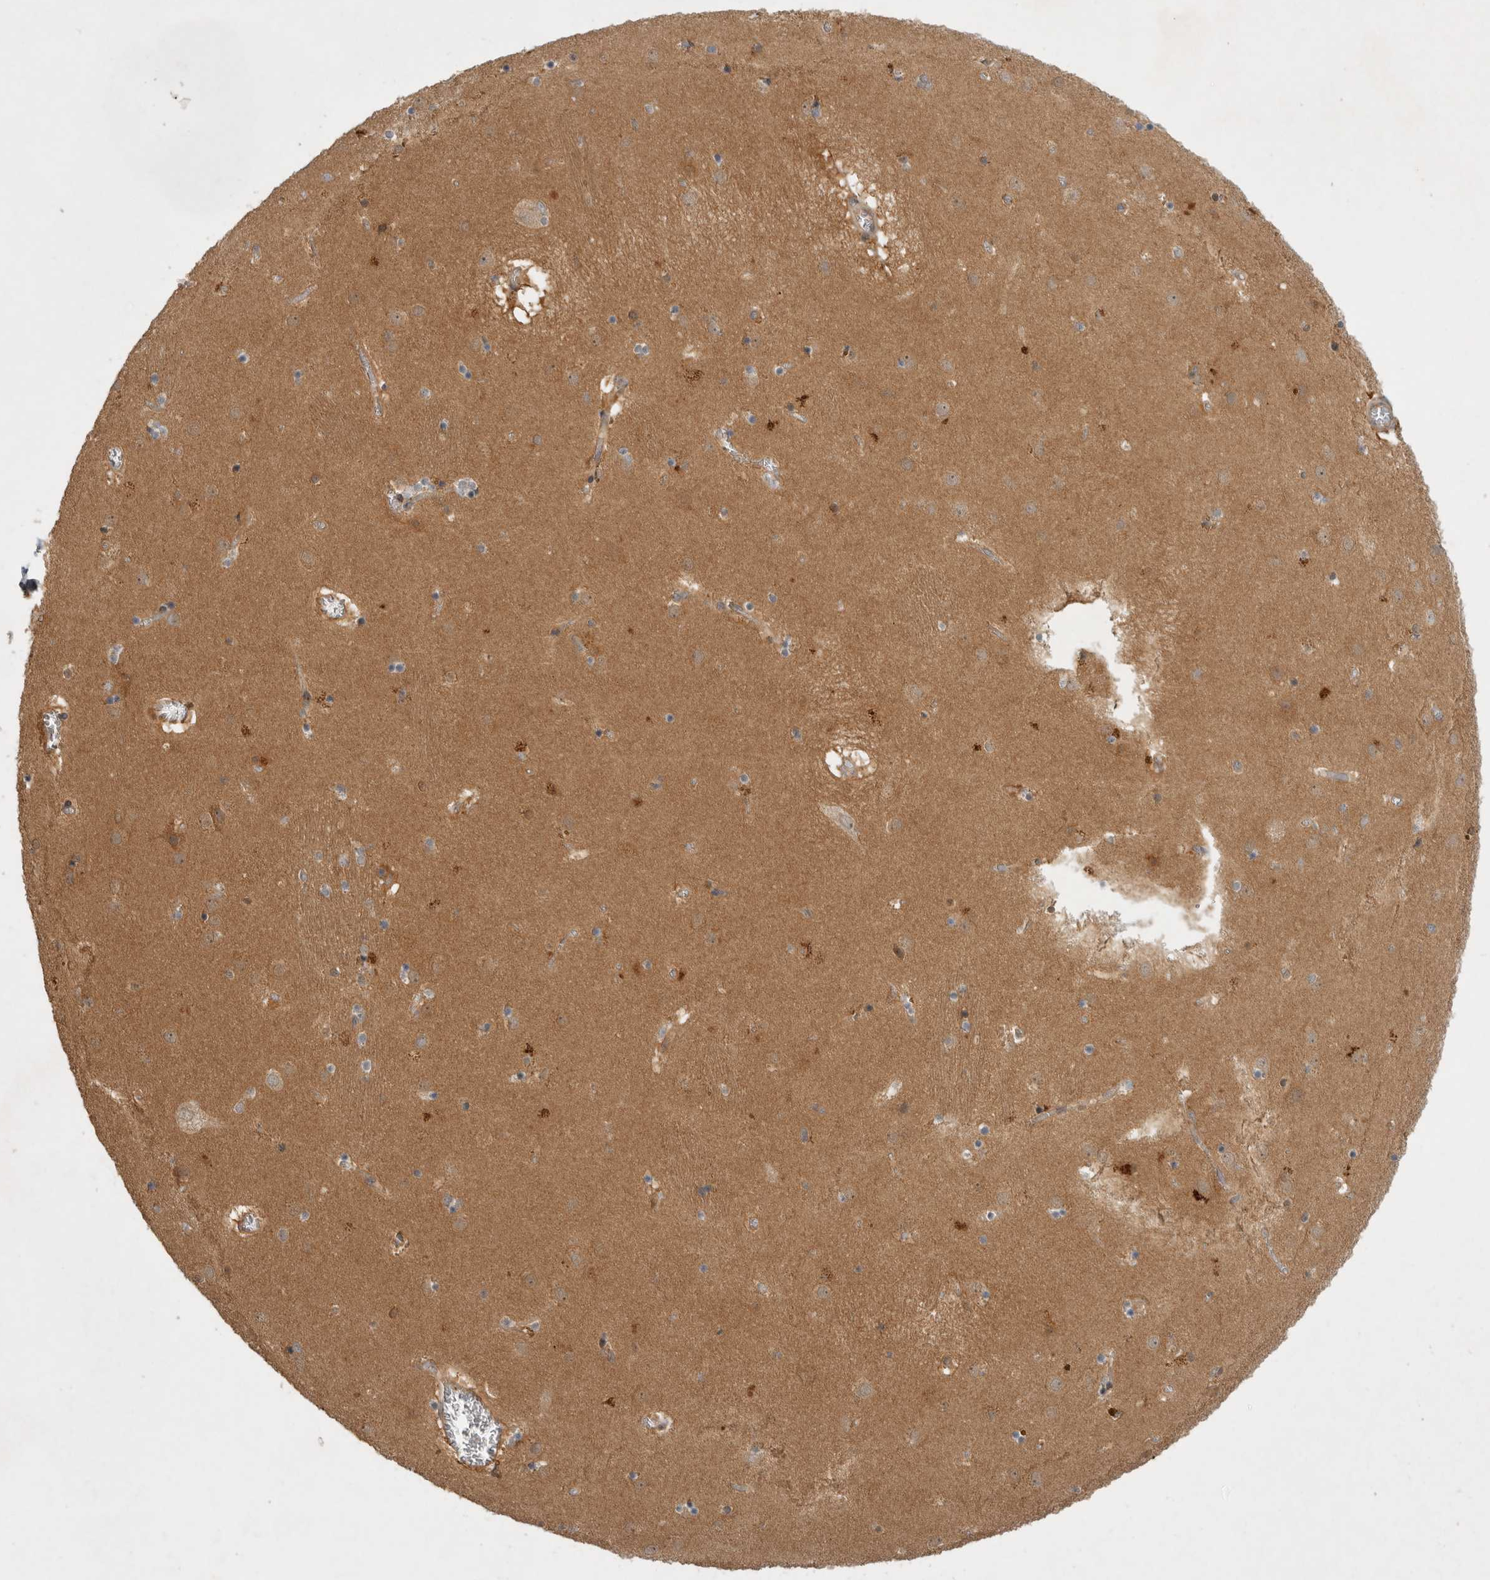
{"staining": {"intensity": "moderate", "quantity": "<25%", "location": "cytoplasmic/membranous"}, "tissue": "caudate", "cell_type": "Glial cells", "image_type": "normal", "snomed": [{"axis": "morphology", "description": "Normal tissue, NOS"}, {"axis": "topography", "description": "Lateral ventricle wall"}], "caption": "Immunohistochemical staining of unremarkable caudate reveals moderate cytoplasmic/membranous protein staining in about <25% of glial cells. (Brightfield microscopy of DAB IHC at high magnification).", "gene": "VEPH1", "patient": {"sex": "male", "age": 70}}